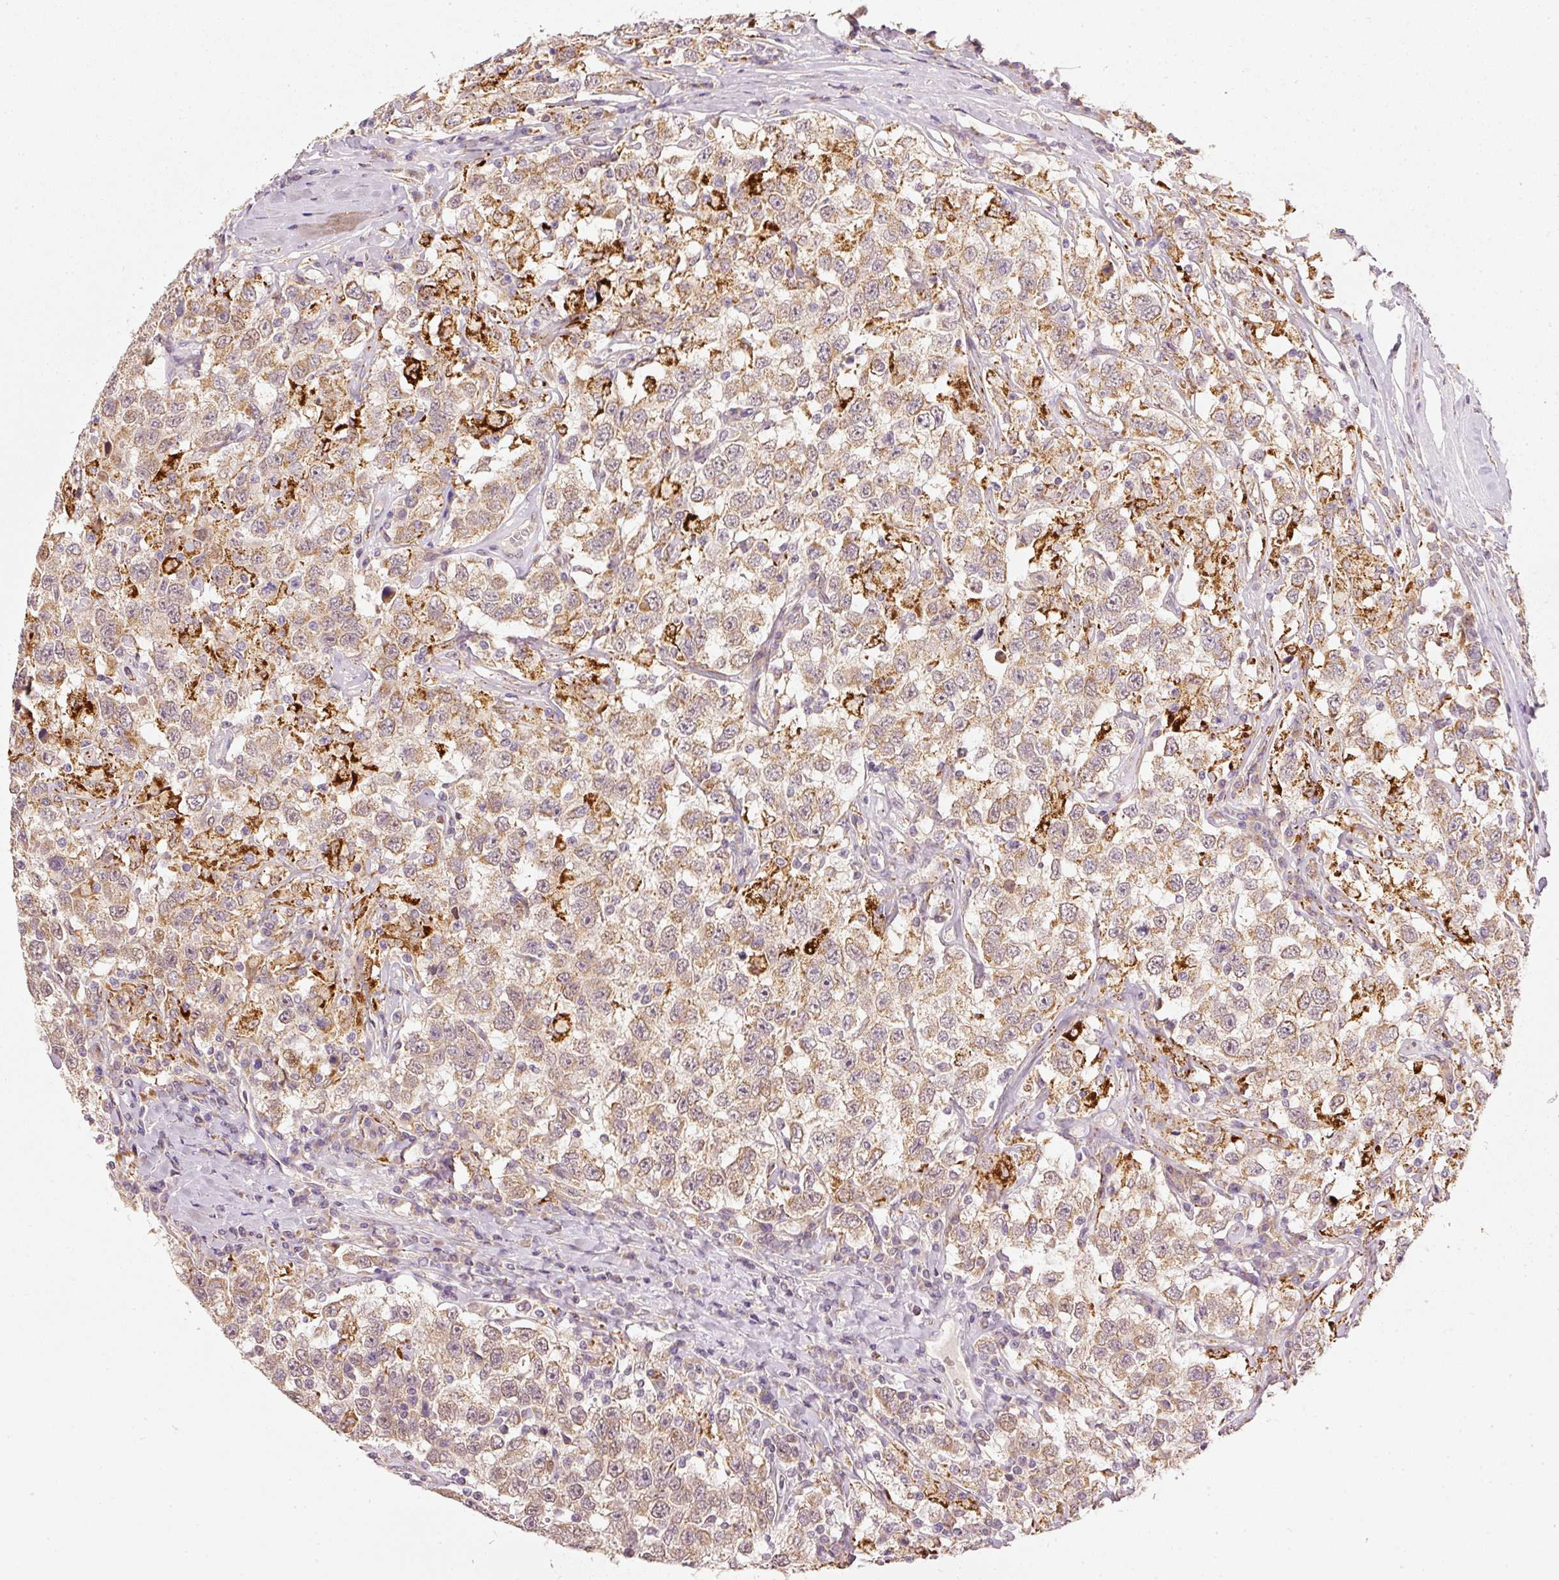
{"staining": {"intensity": "moderate", "quantity": ">75%", "location": "cytoplasmic/membranous"}, "tissue": "testis cancer", "cell_type": "Tumor cells", "image_type": "cancer", "snomed": [{"axis": "morphology", "description": "Seminoma, NOS"}, {"axis": "topography", "description": "Testis"}], "caption": "Seminoma (testis) stained for a protein (brown) displays moderate cytoplasmic/membranous positive positivity in approximately >75% of tumor cells.", "gene": "MTHFD1L", "patient": {"sex": "male", "age": 41}}